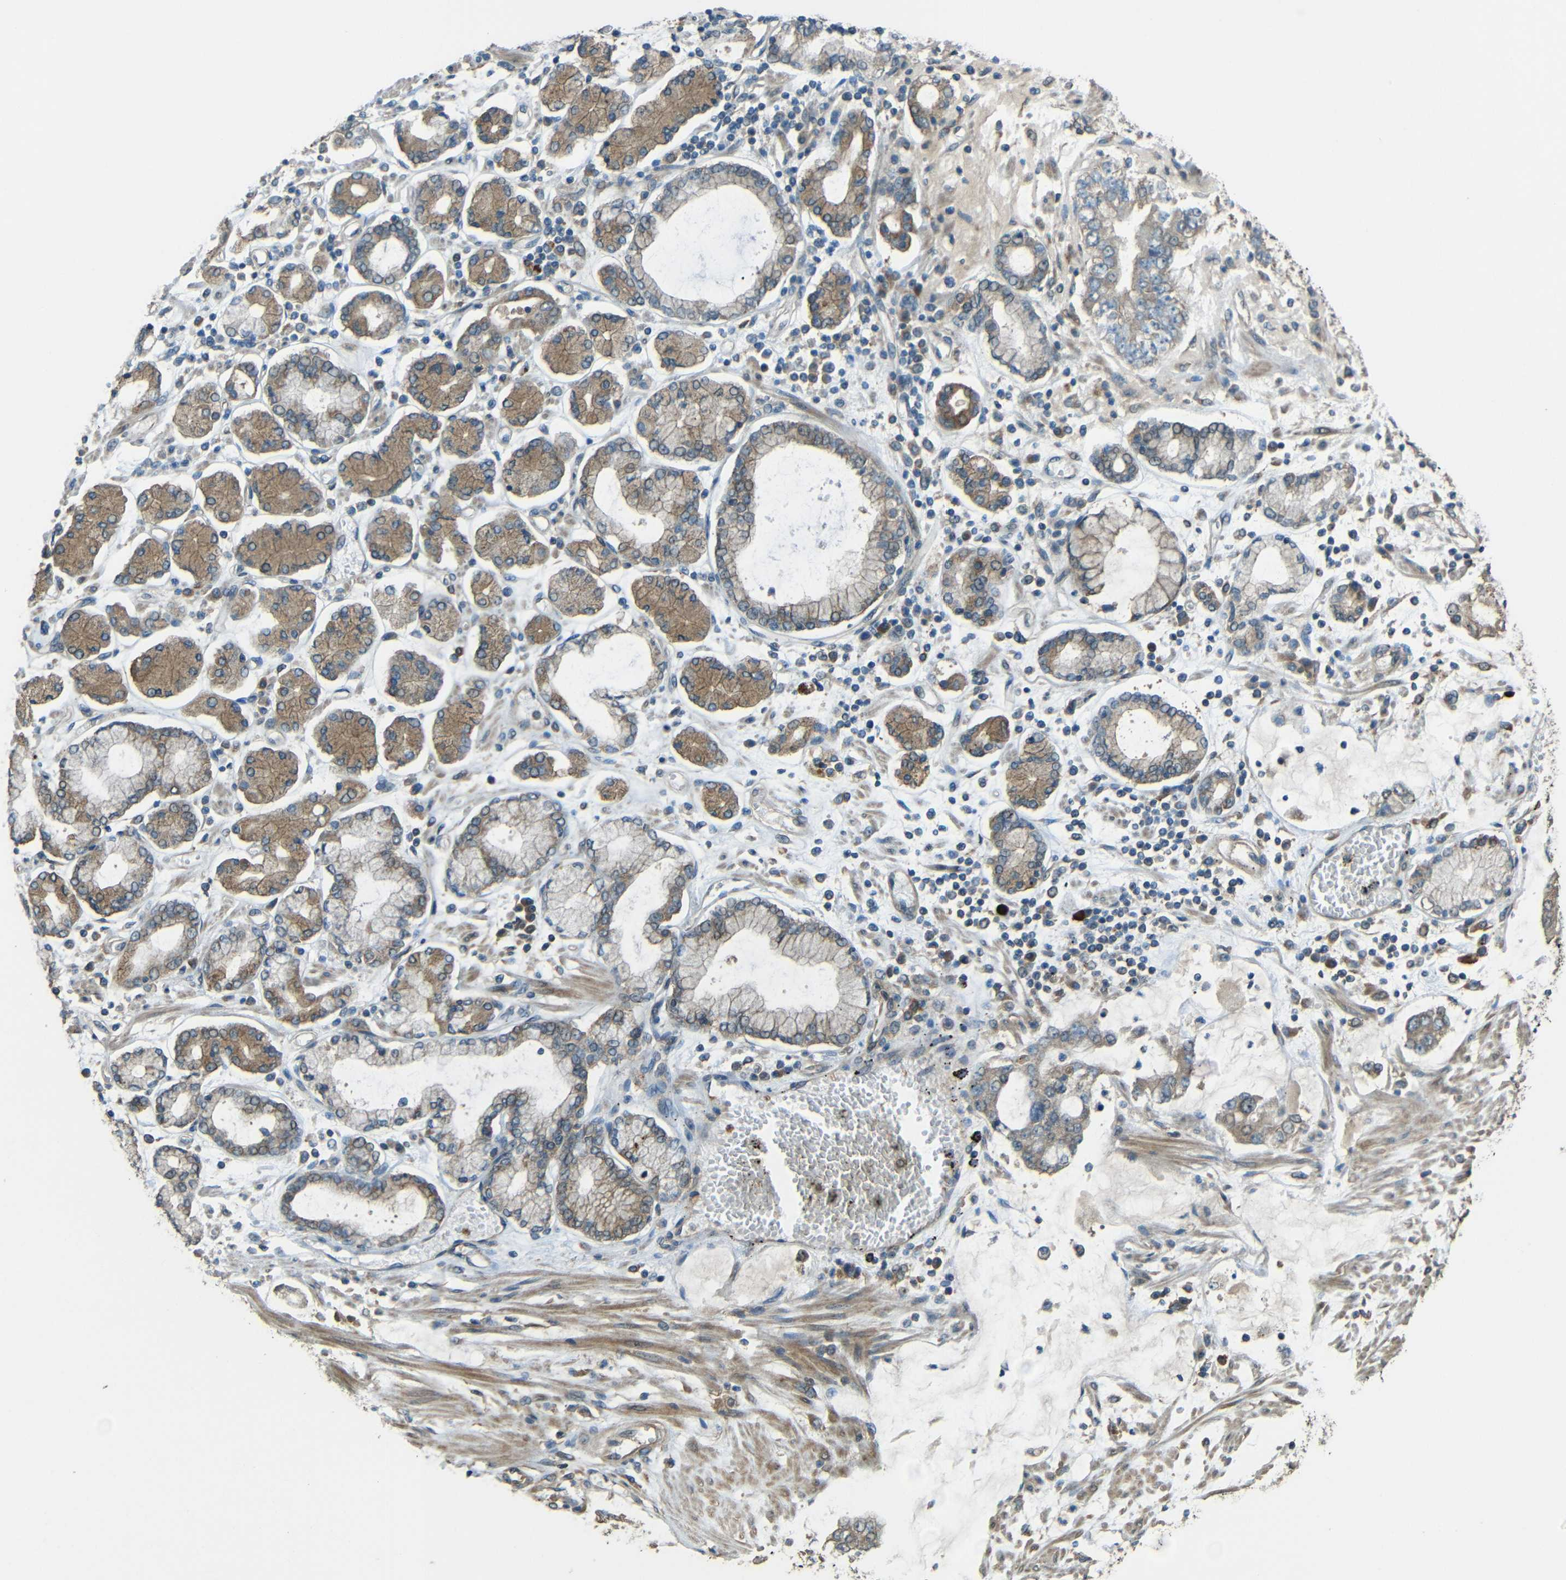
{"staining": {"intensity": "moderate", "quantity": "25%-75%", "location": "cytoplasmic/membranous"}, "tissue": "stomach cancer", "cell_type": "Tumor cells", "image_type": "cancer", "snomed": [{"axis": "morphology", "description": "Adenocarcinoma, NOS"}, {"axis": "topography", "description": "Stomach"}], "caption": "Stomach cancer stained with a protein marker displays moderate staining in tumor cells.", "gene": "ACACA", "patient": {"sex": "male", "age": 76}}